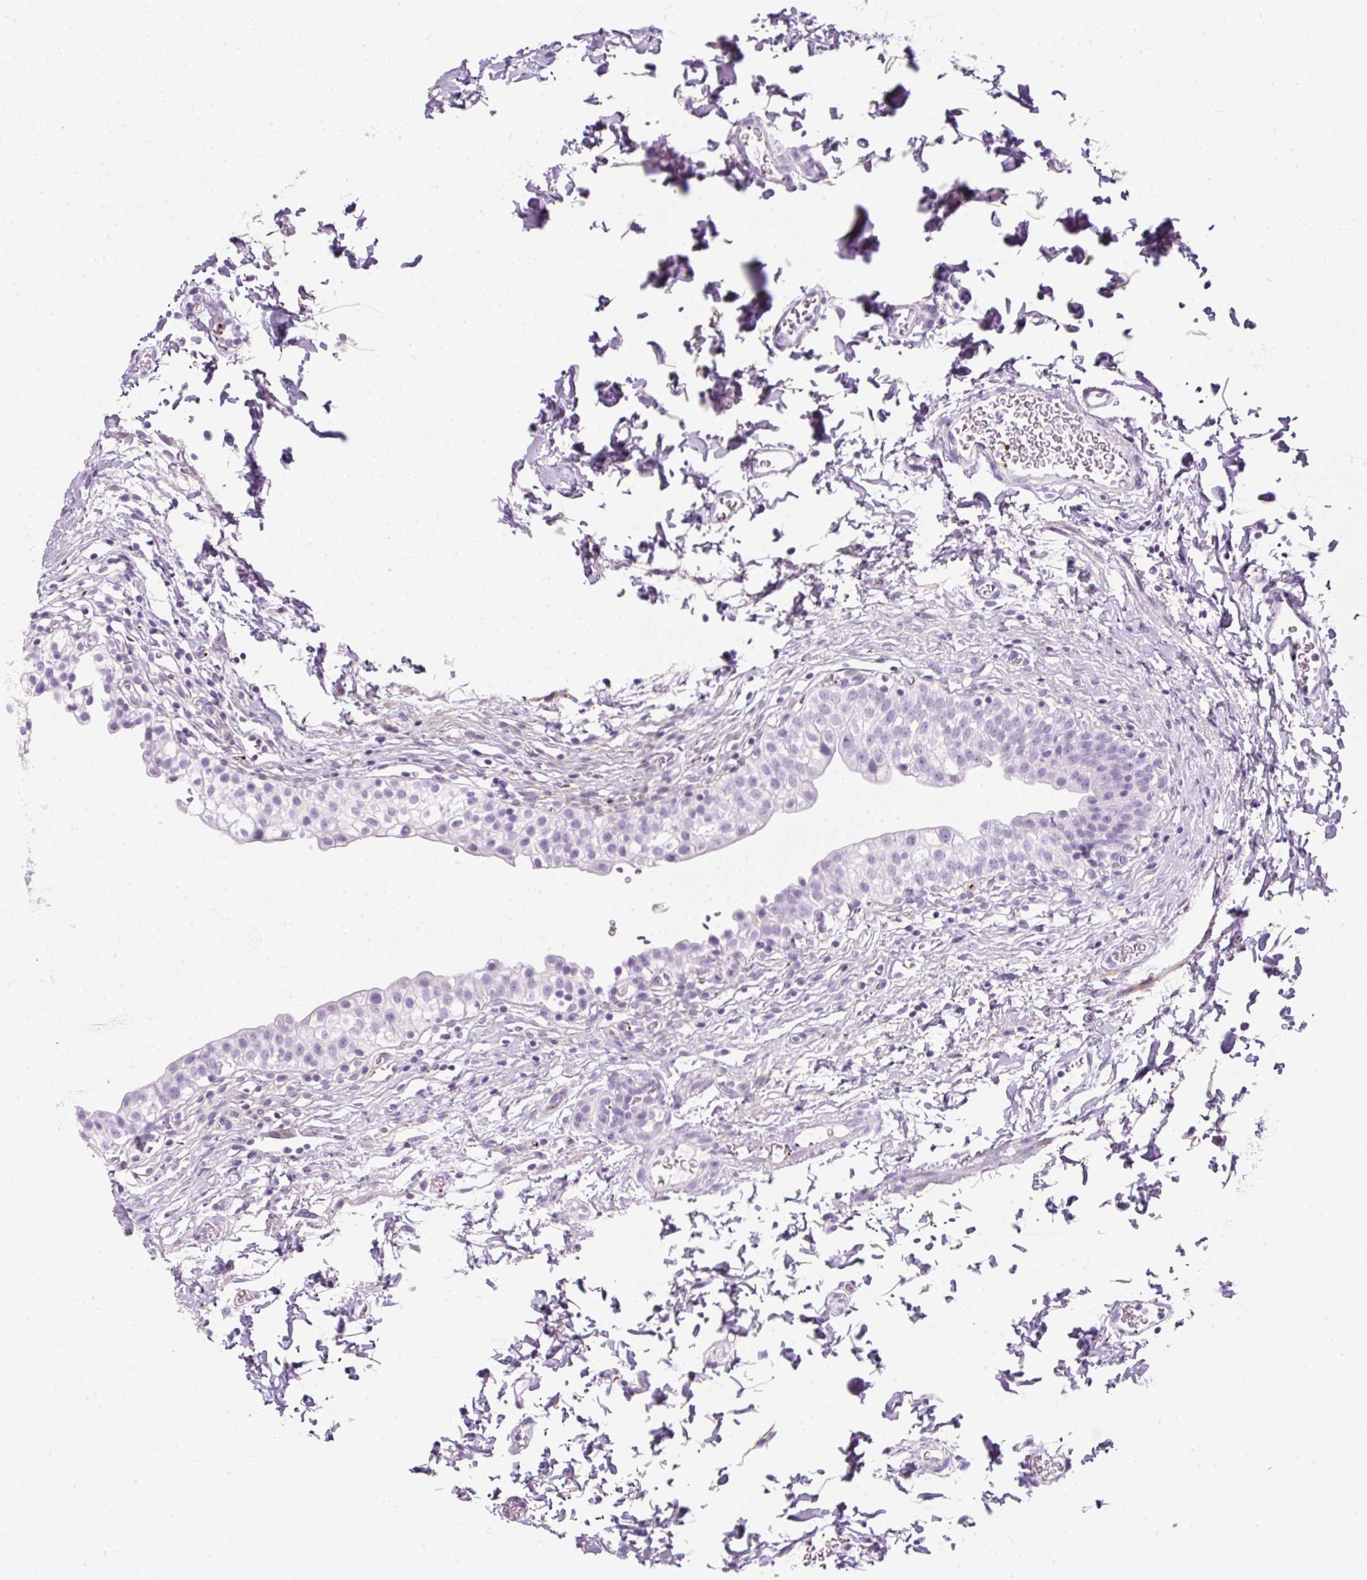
{"staining": {"intensity": "negative", "quantity": "none", "location": "none"}, "tissue": "urinary bladder", "cell_type": "Urothelial cells", "image_type": "normal", "snomed": [{"axis": "morphology", "description": "Normal tissue, NOS"}, {"axis": "topography", "description": "Urinary bladder"}, {"axis": "topography", "description": "Peripheral nerve tissue"}], "caption": "An image of urinary bladder stained for a protein reveals no brown staining in urothelial cells. The staining was performed using DAB (3,3'-diaminobenzidine) to visualize the protein expression in brown, while the nuclei were stained in blue with hematoxylin (Magnification: 20x).", "gene": "ENSG00000288796", "patient": {"sex": "male", "age": 55}}